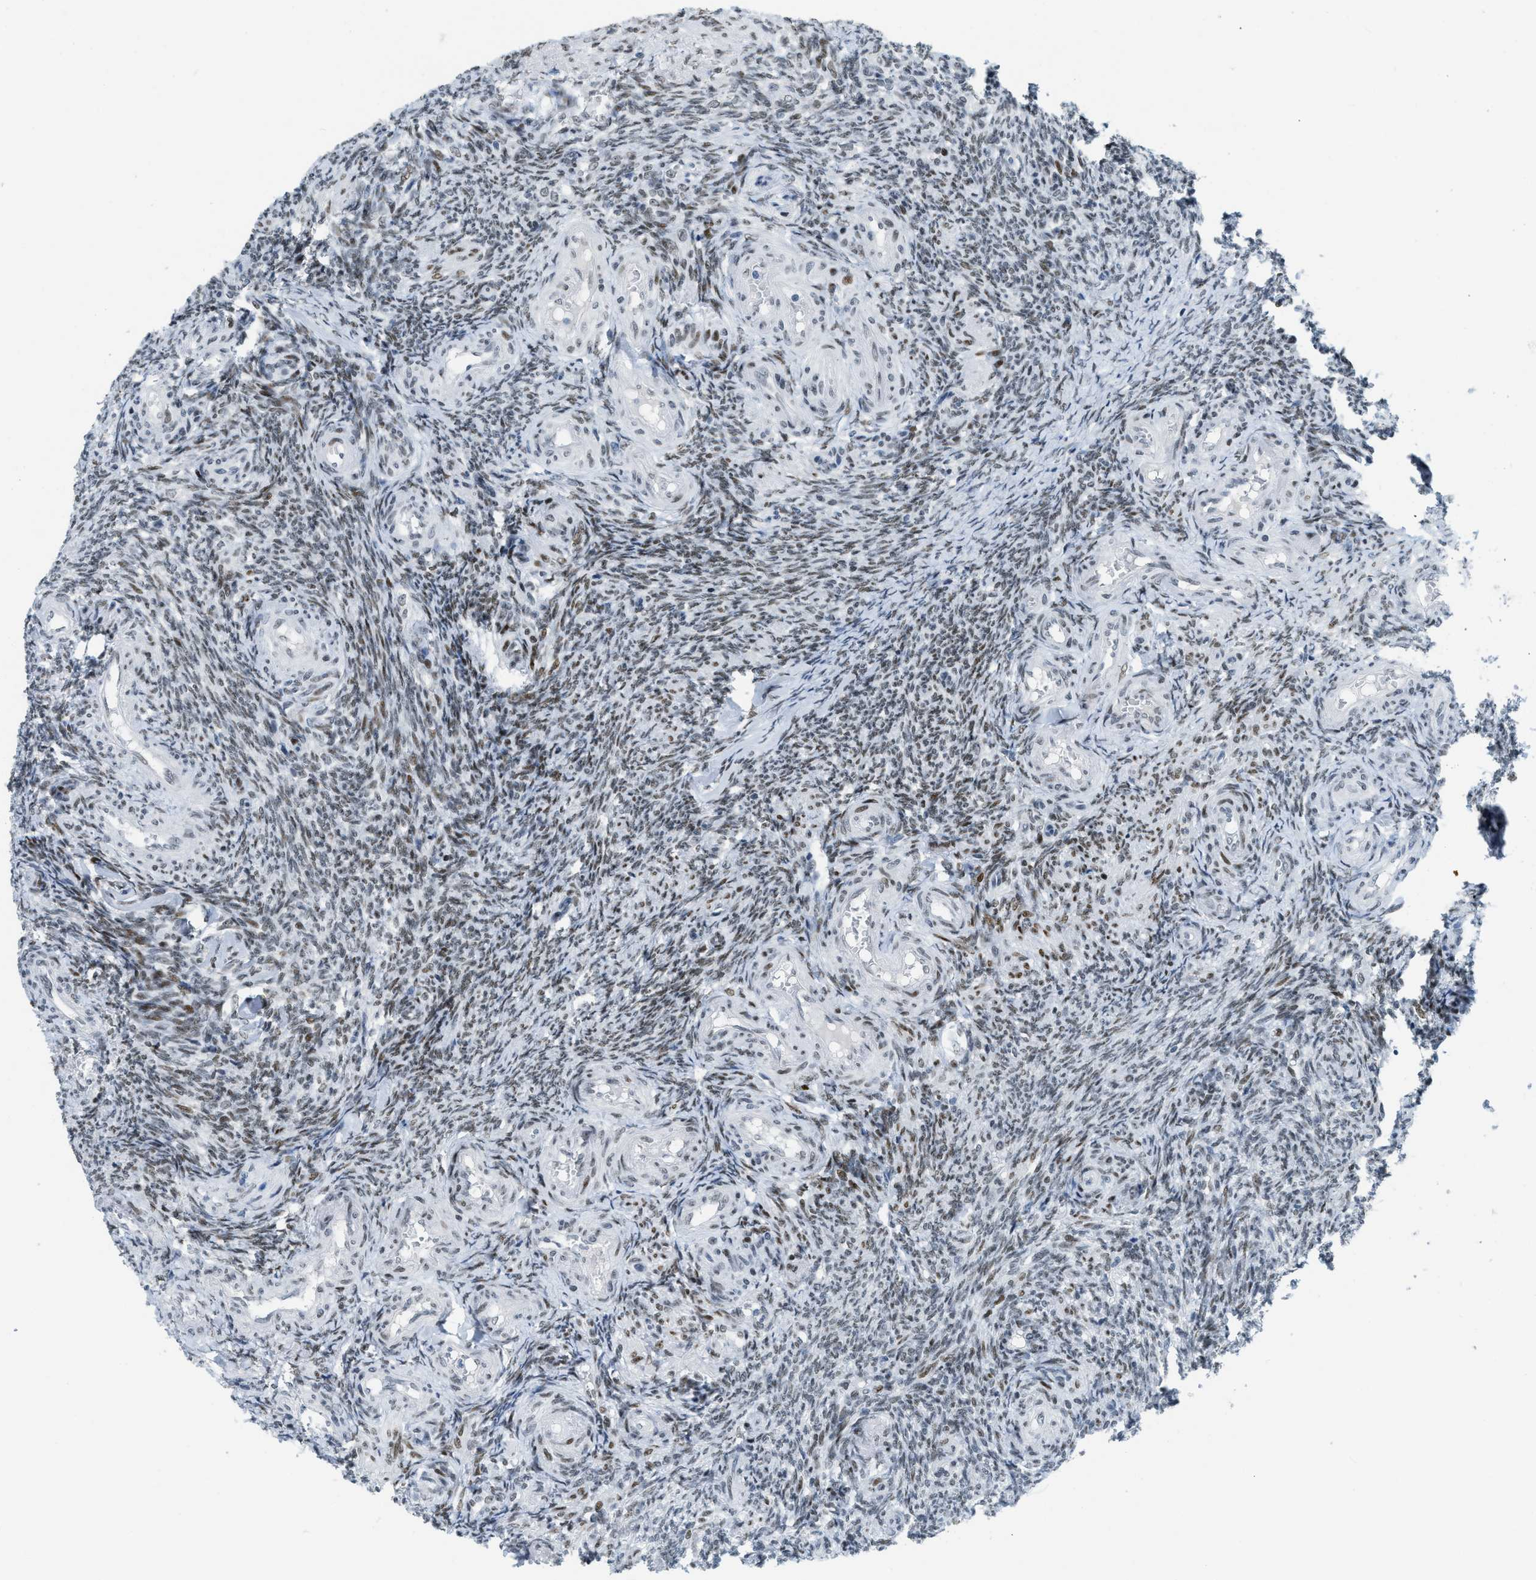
{"staining": {"intensity": "negative", "quantity": "none", "location": "none"}, "tissue": "ovary", "cell_type": "Follicle cells", "image_type": "normal", "snomed": [{"axis": "morphology", "description": "Normal tissue, NOS"}, {"axis": "topography", "description": "Ovary"}], "caption": "IHC histopathology image of benign ovary: ovary stained with DAB exhibits no significant protein positivity in follicle cells. Brightfield microscopy of IHC stained with DAB (brown) and hematoxylin (blue), captured at high magnification.", "gene": "PBX1", "patient": {"sex": "female", "age": 41}}